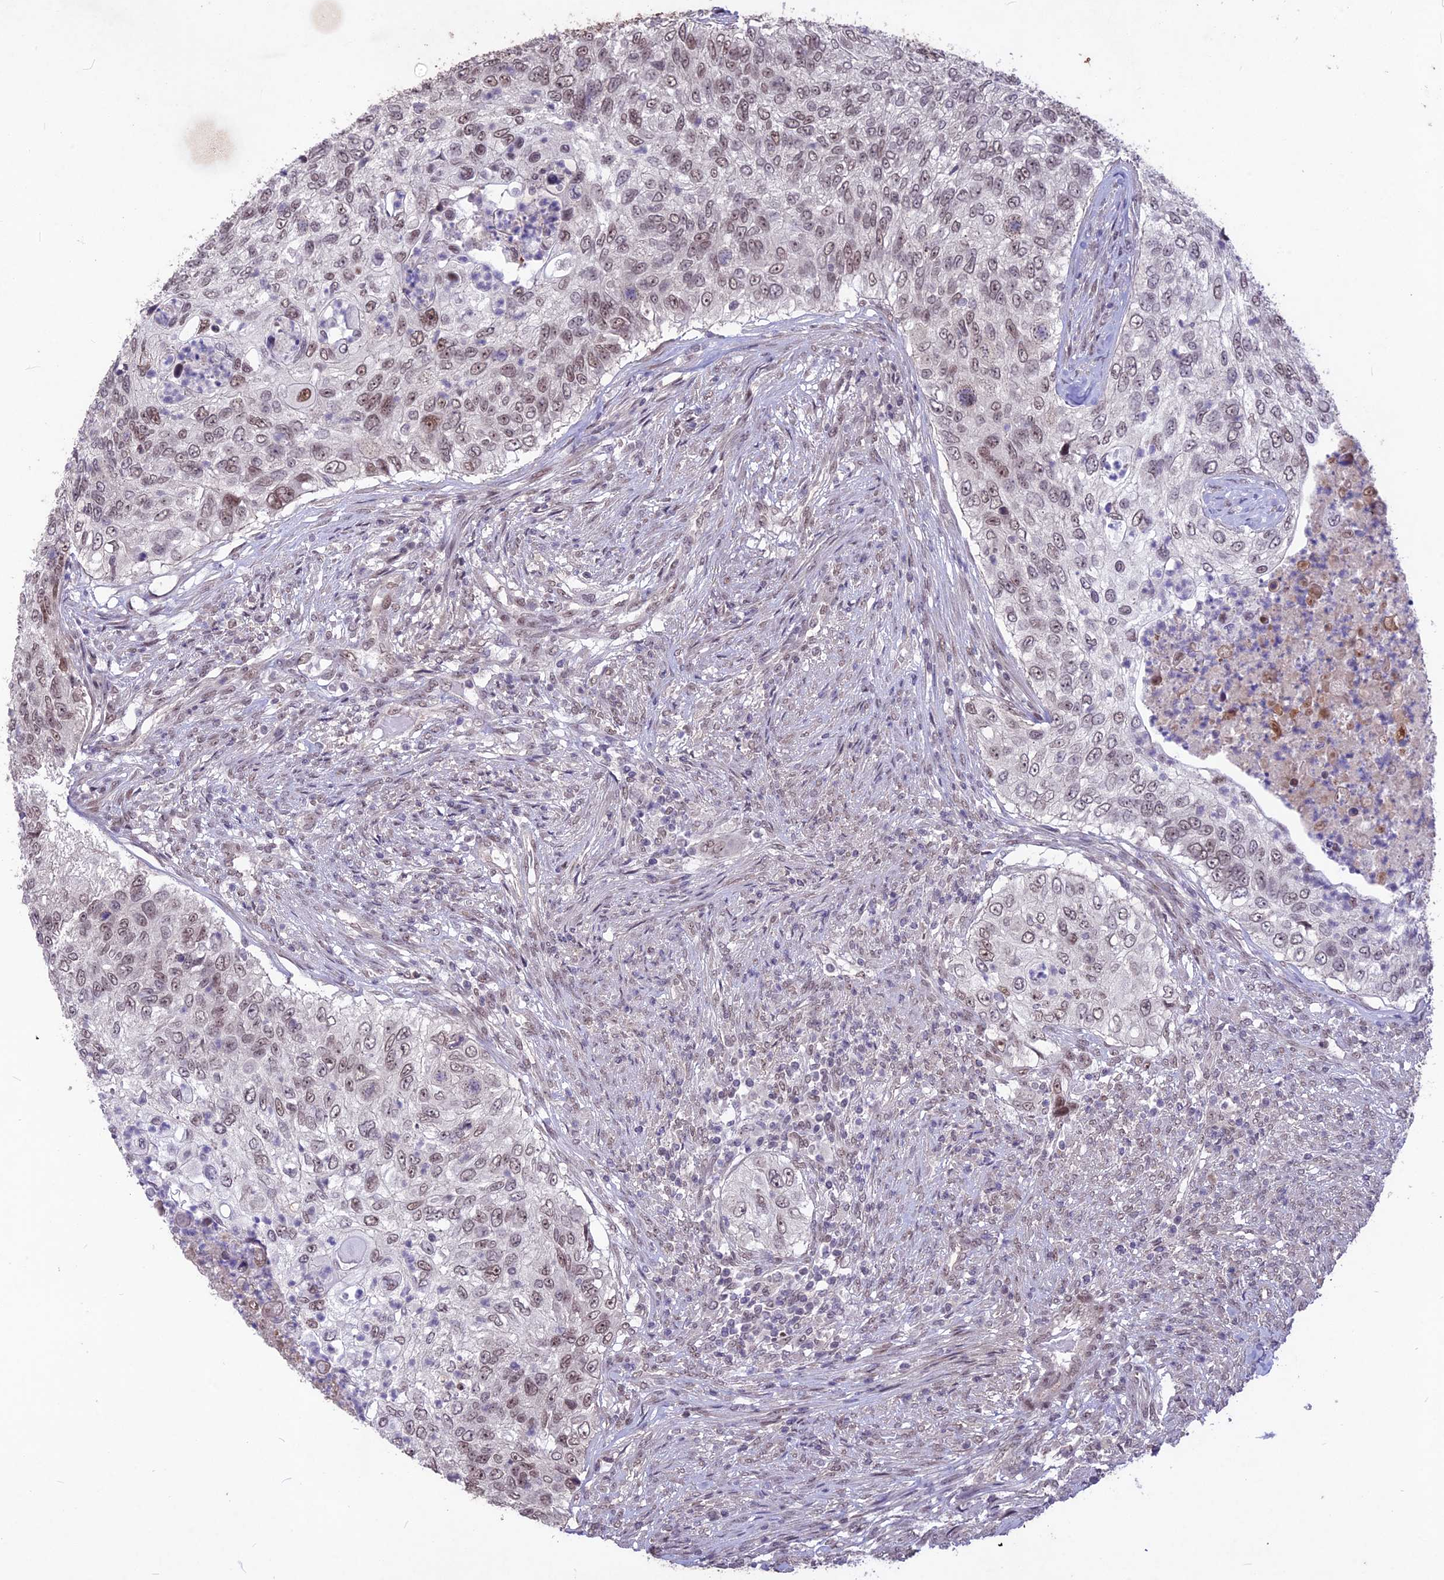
{"staining": {"intensity": "weak", "quantity": "25%-75%", "location": "nuclear"}, "tissue": "urothelial cancer", "cell_type": "Tumor cells", "image_type": "cancer", "snomed": [{"axis": "morphology", "description": "Urothelial carcinoma, High grade"}, {"axis": "topography", "description": "Urinary bladder"}], "caption": "High-power microscopy captured an IHC histopathology image of urothelial cancer, revealing weak nuclear expression in approximately 25%-75% of tumor cells. (IHC, brightfield microscopy, high magnification).", "gene": "DIS3", "patient": {"sex": "female", "age": 60}}